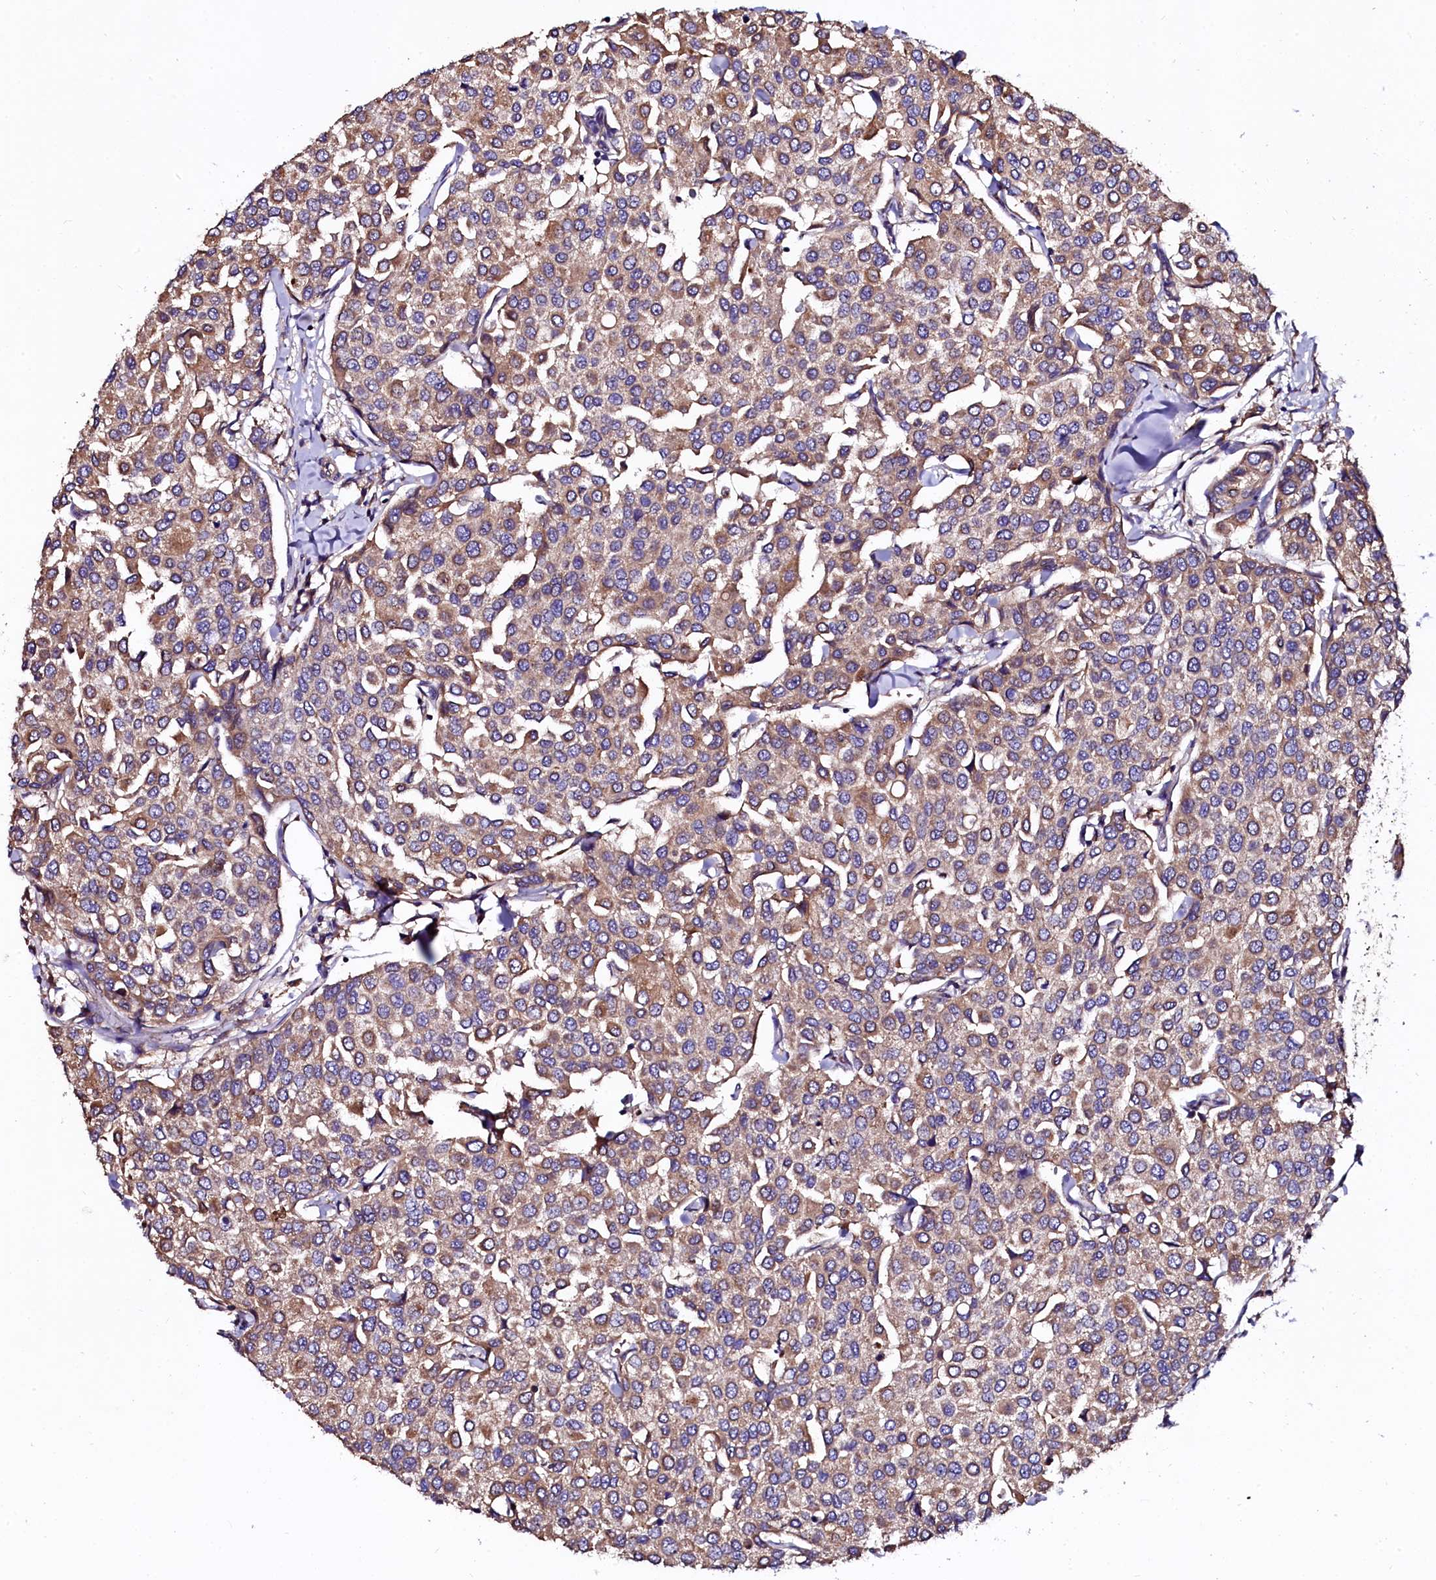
{"staining": {"intensity": "weak", "quantity": ">75%", "location": "cytoplasmic/membranous"}, "tissue": "breast cancer", "cell_type": "Tumor cells", "image_type": "cancer", "snomed": [{"axis": "morphology", "description": "Duct carcinoma"}, {"axis": "topography", "description": "Breast"}], "caption": "Infiltrating ductal carcinoma (breast) stained with a protein marker demonstrates weak staining in tumor cells.", "gene": "APPL2", "patient": {"sex": "female", "age": 55}}